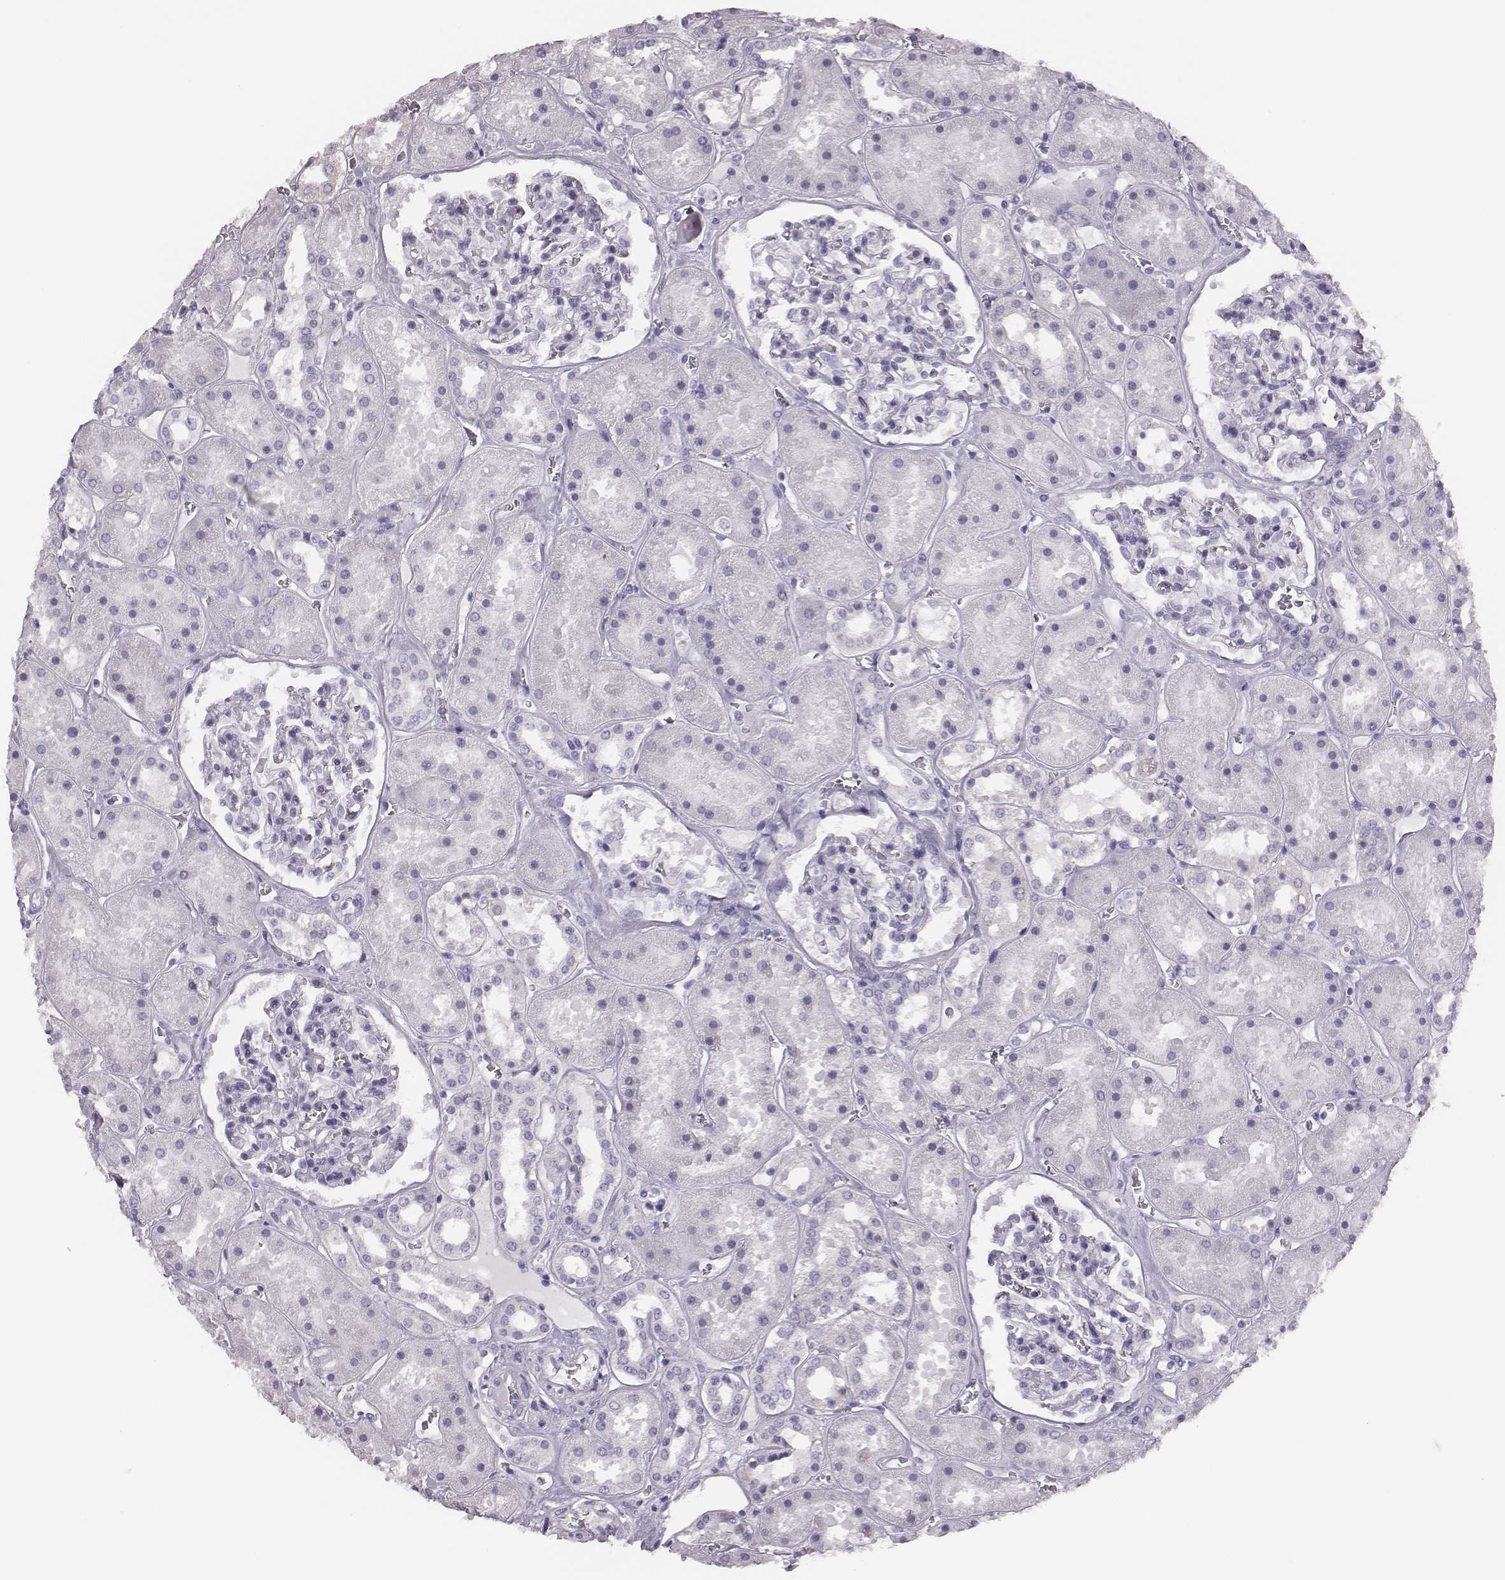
{"staining": {"intensity": "negative", "quantity": "none", "location": "none"}, "tissue": "kidney", "cell_type": "Cells in glomeruli", "image_type": "normal", "snomed": [{"axis": "morphology", "description": "Normal tissue, NOS"}, {"axis": "topography", "description": "Kidney"}], "caption": "This is an IHC micrograph of unremarkable kidney. There is no positivity in cells in glomeruli.", "gene": "H1", "patient": {"sex": "female", "age": 41}}